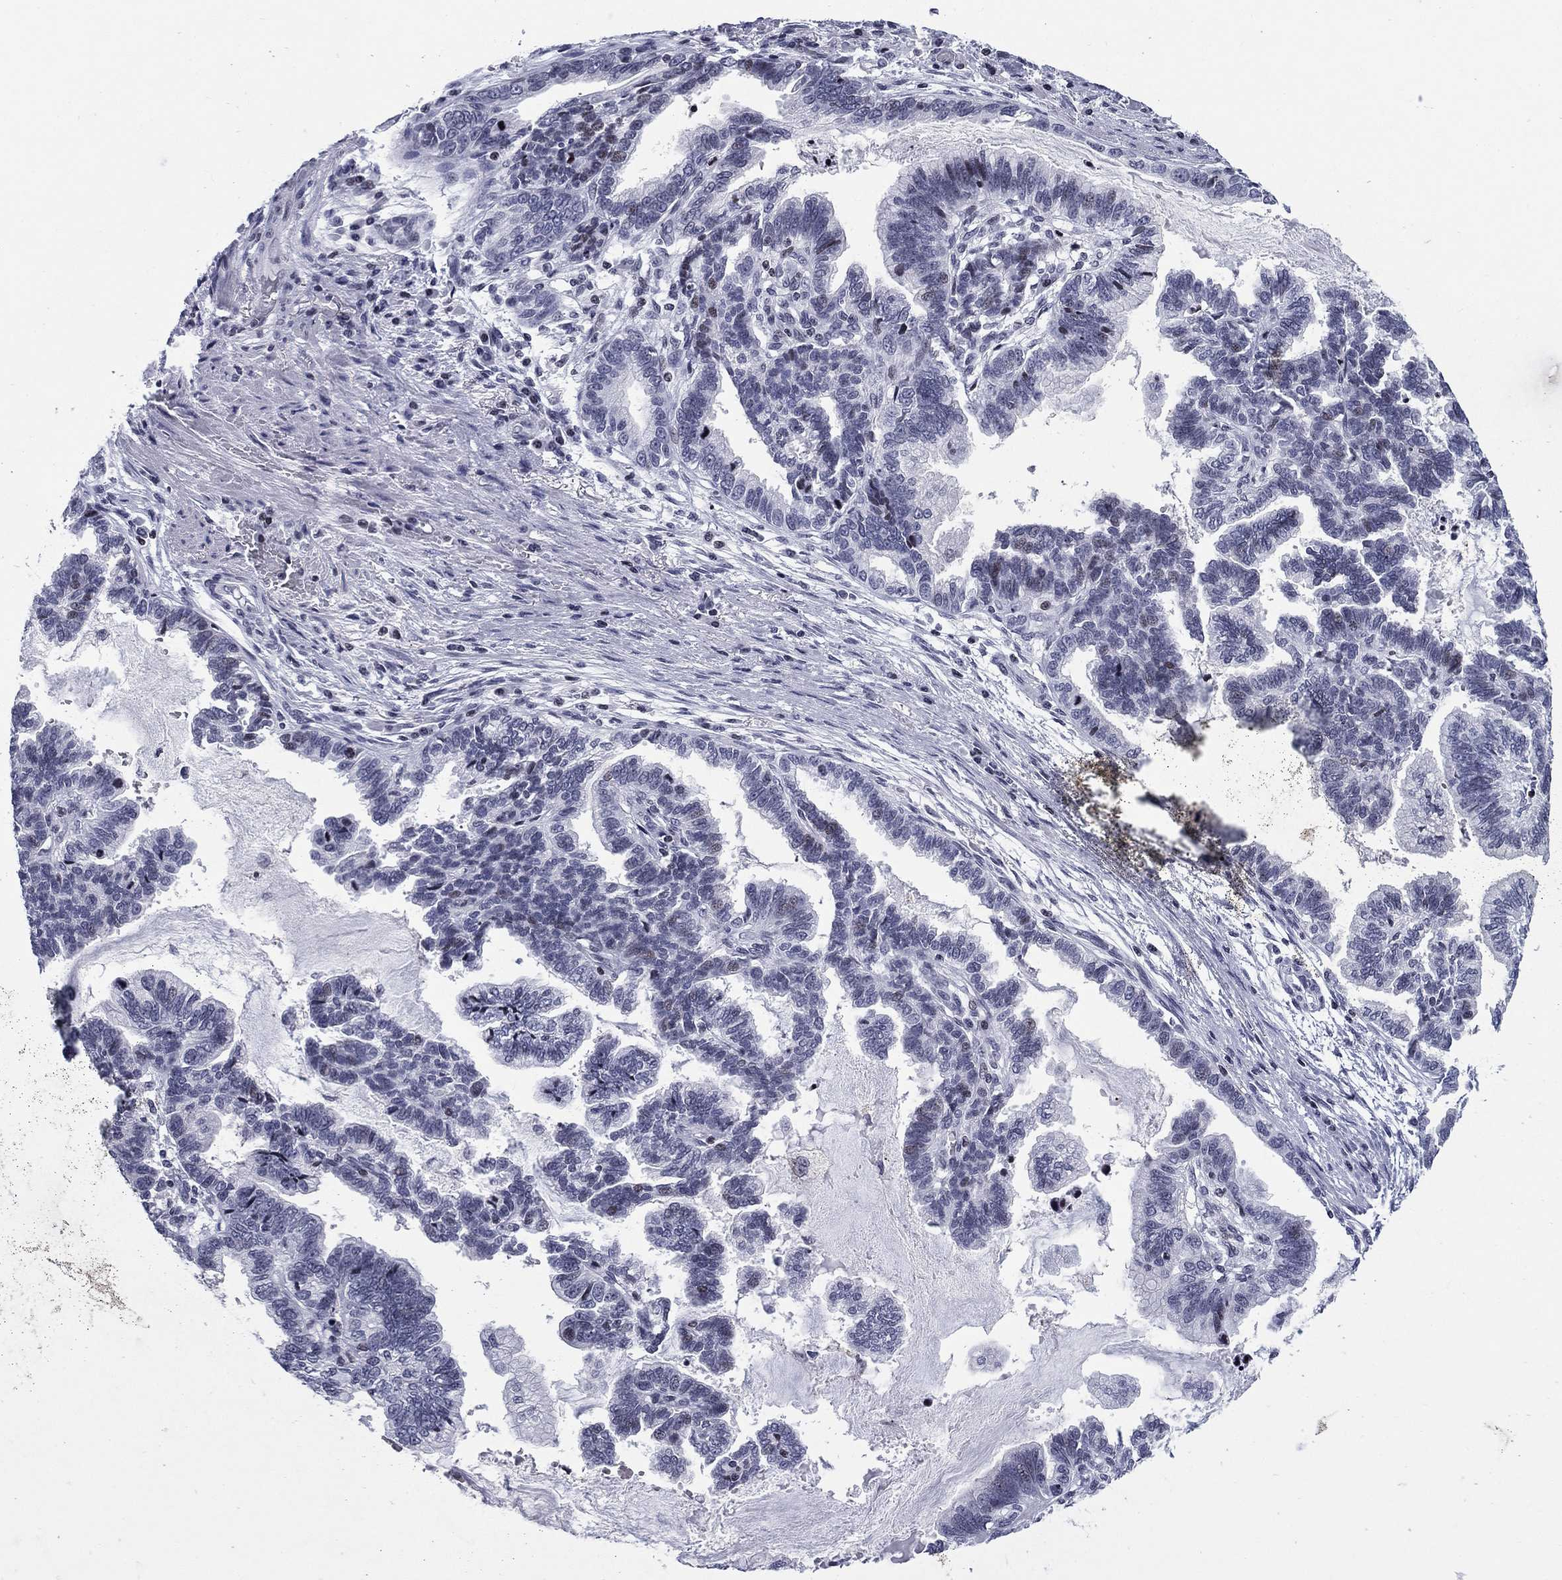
{"staining": {"intensity": "negative", "quantity": "none", "location": "none"}, "tissue": "stomach cancer", "cell_type": "Tumor cells", "image_type": "cancer", "snomed": [{"axis": "morphology", "description": "Adenocarcinoma, NOS"}, {"axis": "topography", "description": "Stomach"}], "caption": "This photomicrograph is of stomach cancer stained with immunohistochemistry to label a protein in brown with the nuclei are counter-stained blue. There is no staining in tumor cells.", "gene": "CCDC144A", "patient": {"sex": "male", "age": 83}}